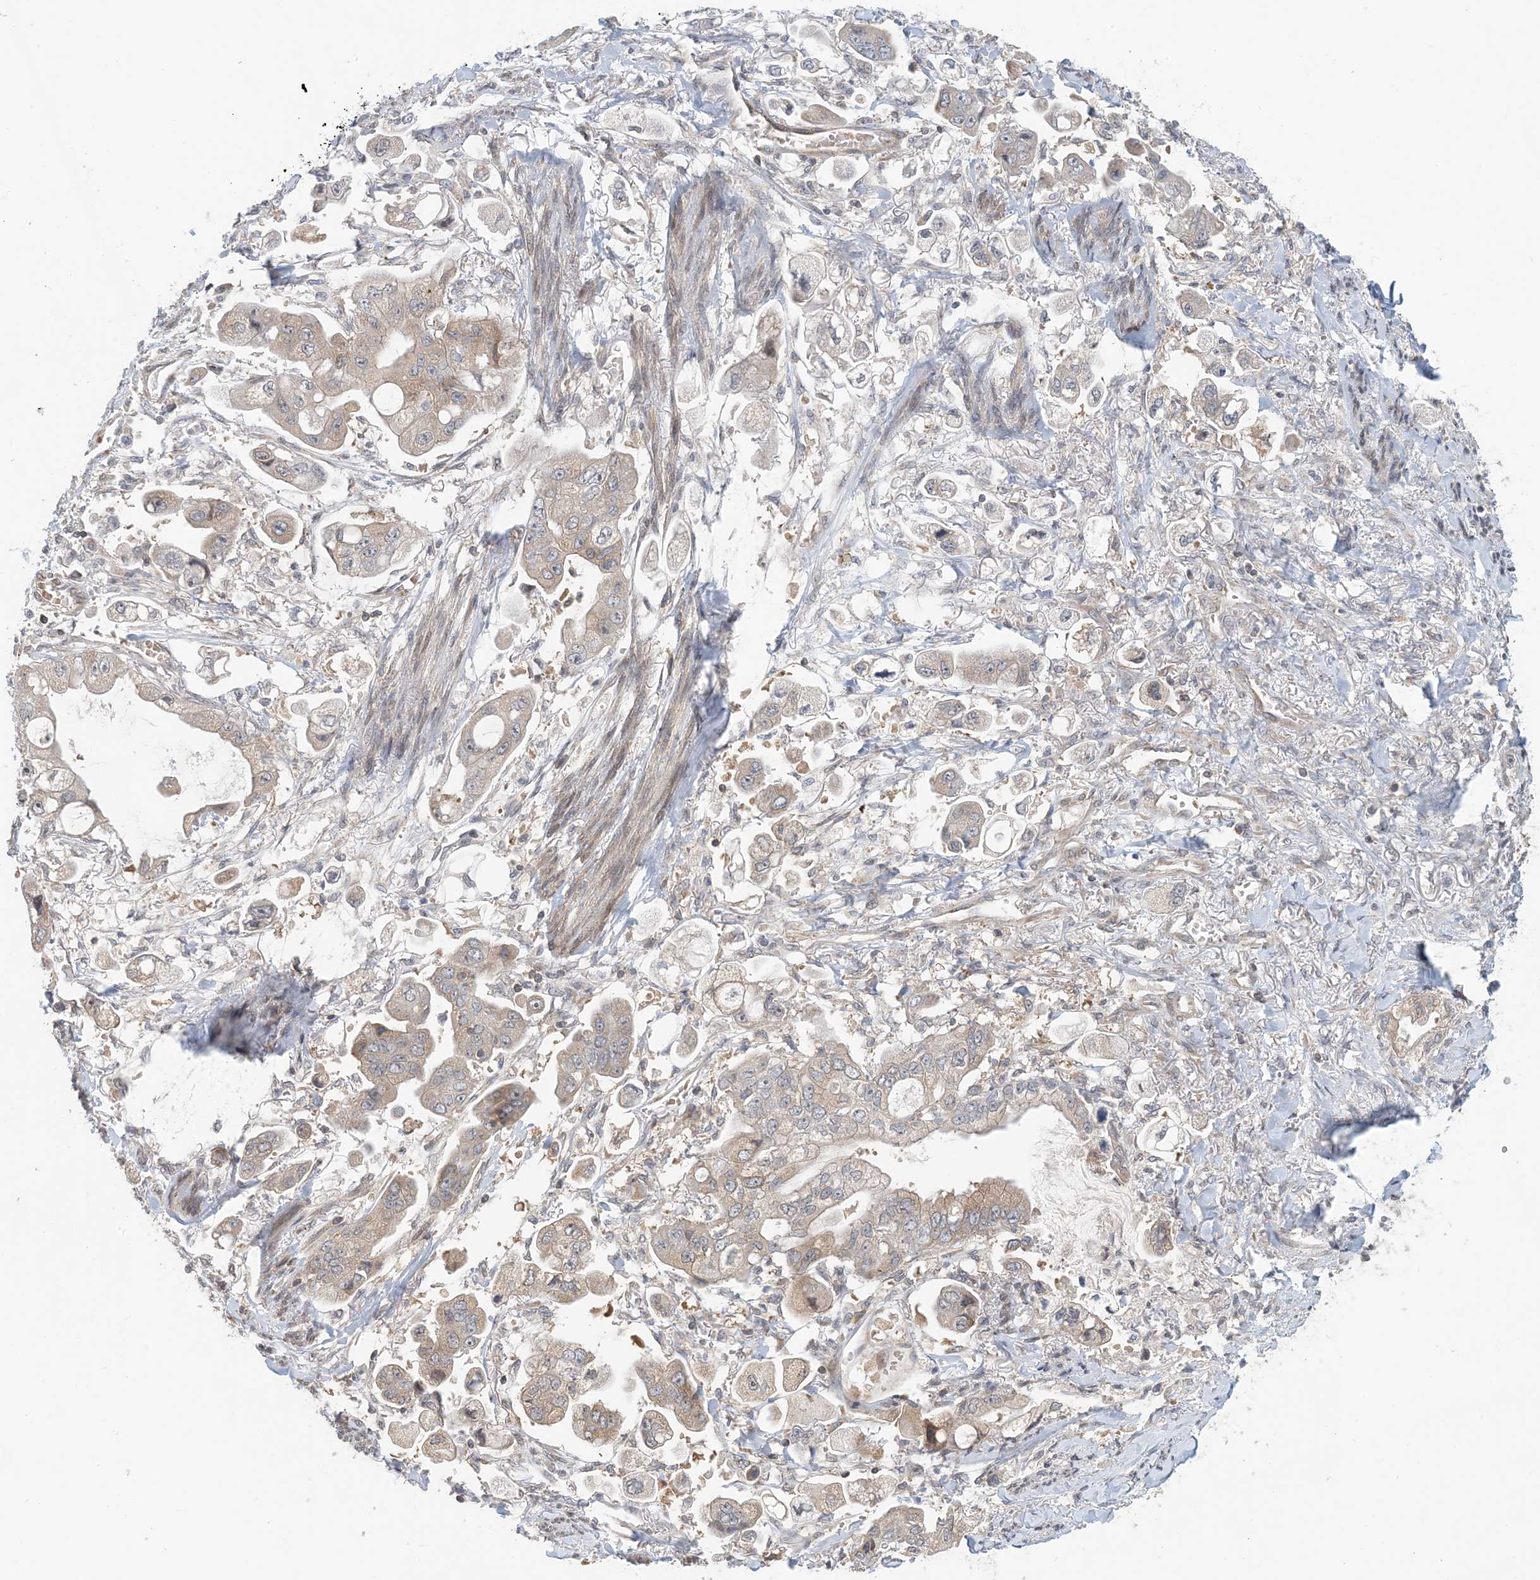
{"staining": {"intensity": "moderate", "quantity": ">75%", "location": "cytoplasmic/membranous"}, "tissue": "stomach cancer", "cell_type": "Tumor cells", "image_type": "cancer", "snomed": [{"axis": "morphology", "description": "Adenocarcinoma, NOS"}, {"axis": "topography", "description": "Stomach"}], "caption": "There is medium levels of moderate cytoplasmic/membranous positivity in tumor cells of adenocarcinoma (stomach), as demonstrated by immunohistochemical staining (brown color).", "gene": "ATP13A2", "patient": {"sex": "male", "age": 62}}